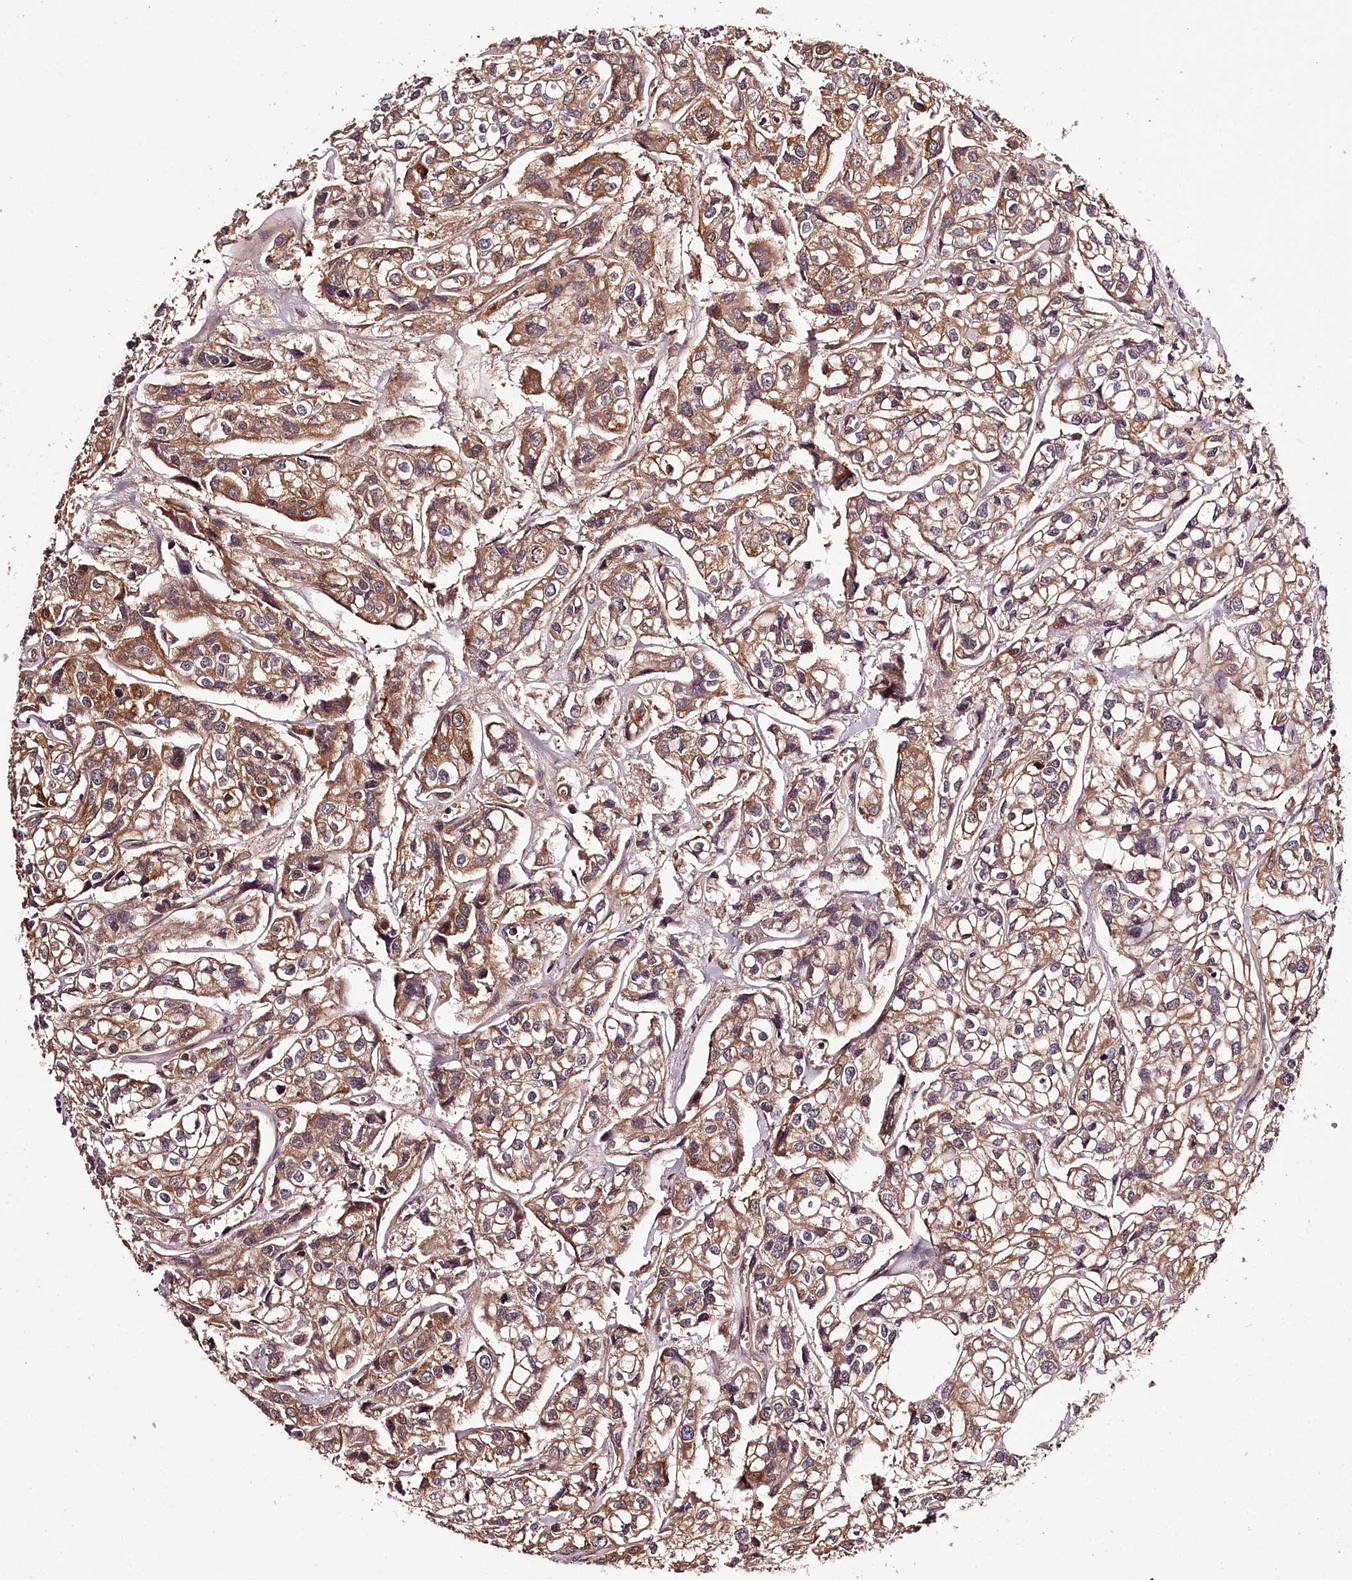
{"staining": {"intensity": "moderate", "quantity": ">75%", "location": "cytoplasmic/membranous"}, "tissue": "urothelial cancer", "cell_type": "Tumor cells", "image_type": "cancer", "snomed": [{"axis": "morphology", "description": "Urothelial carcinoma, High grade"}, {"axis": "topography", "description": "Urinary bladder"}], "caption": "There is medium levels of moderate cytoplasmic/membranous staining in tumor cells of urothelial carcinoma (high-grade), as demonstrated by immunohistochemical staining (brown color).", "gene": "TARS1", "patient": {"sex": "male", "age": 67}}